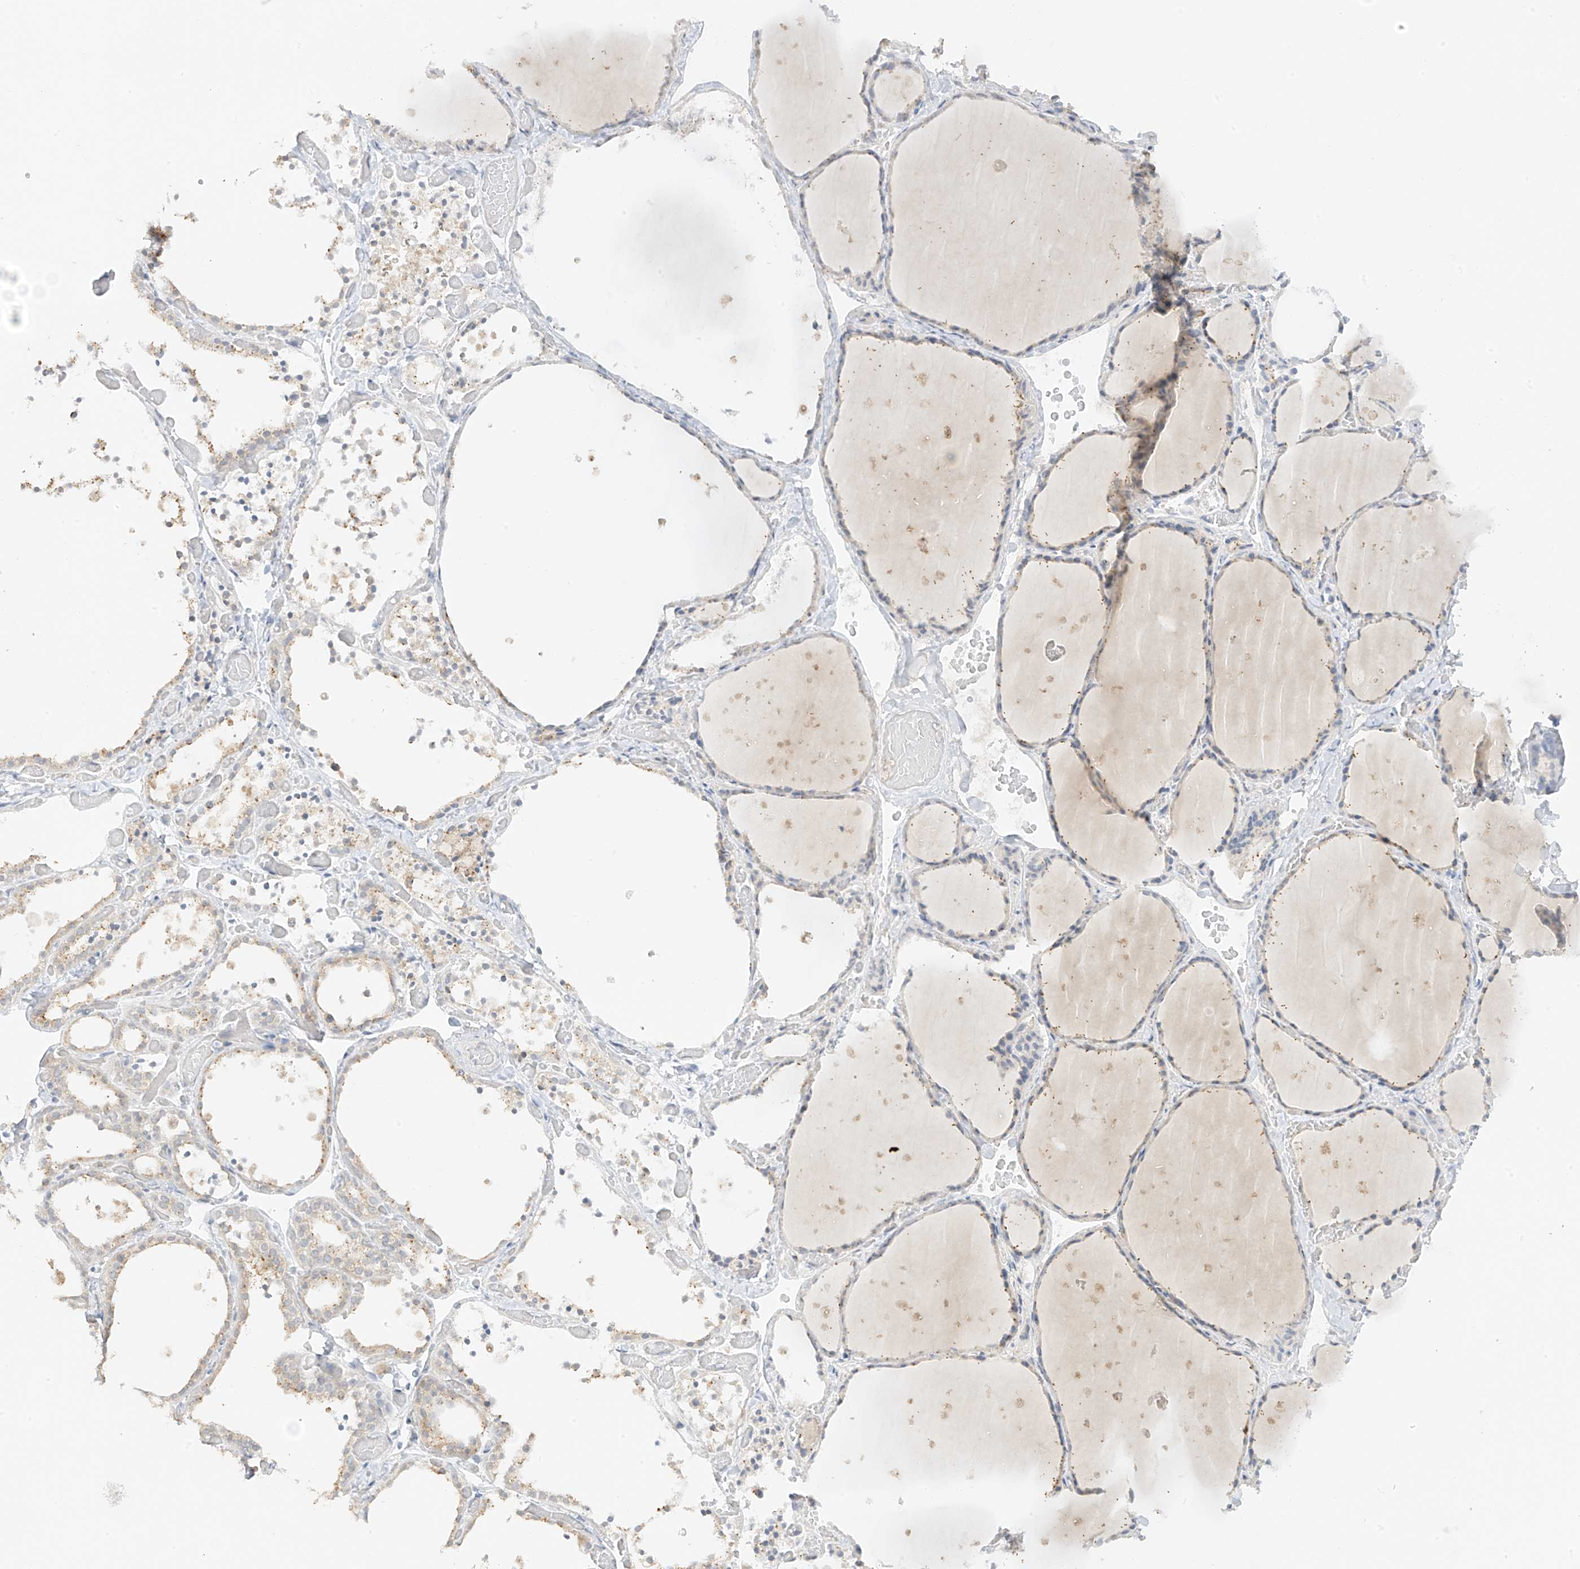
{"staining": {"intensity": "weak", "quantity": "25%-75%", "location": "cytoplasmic/membranous"}, "tissue": "thyroid gland", "cell_type": "Glandular cells", "image_type": "normal", "snomed": [{"axis": "morphology", "description": "Normal tissue, NOS"}, {"axis": "topography", "description": "Thyroid gland"}], "caption": "About 25%-75% of glandular cells in normal human thyroid gland show weak cytoplasmic/membranous protein staining as visualized by brown immunohistochemical staining.", "gene": "DCDC2", "patient": {"sex": "female", "age": 44}}